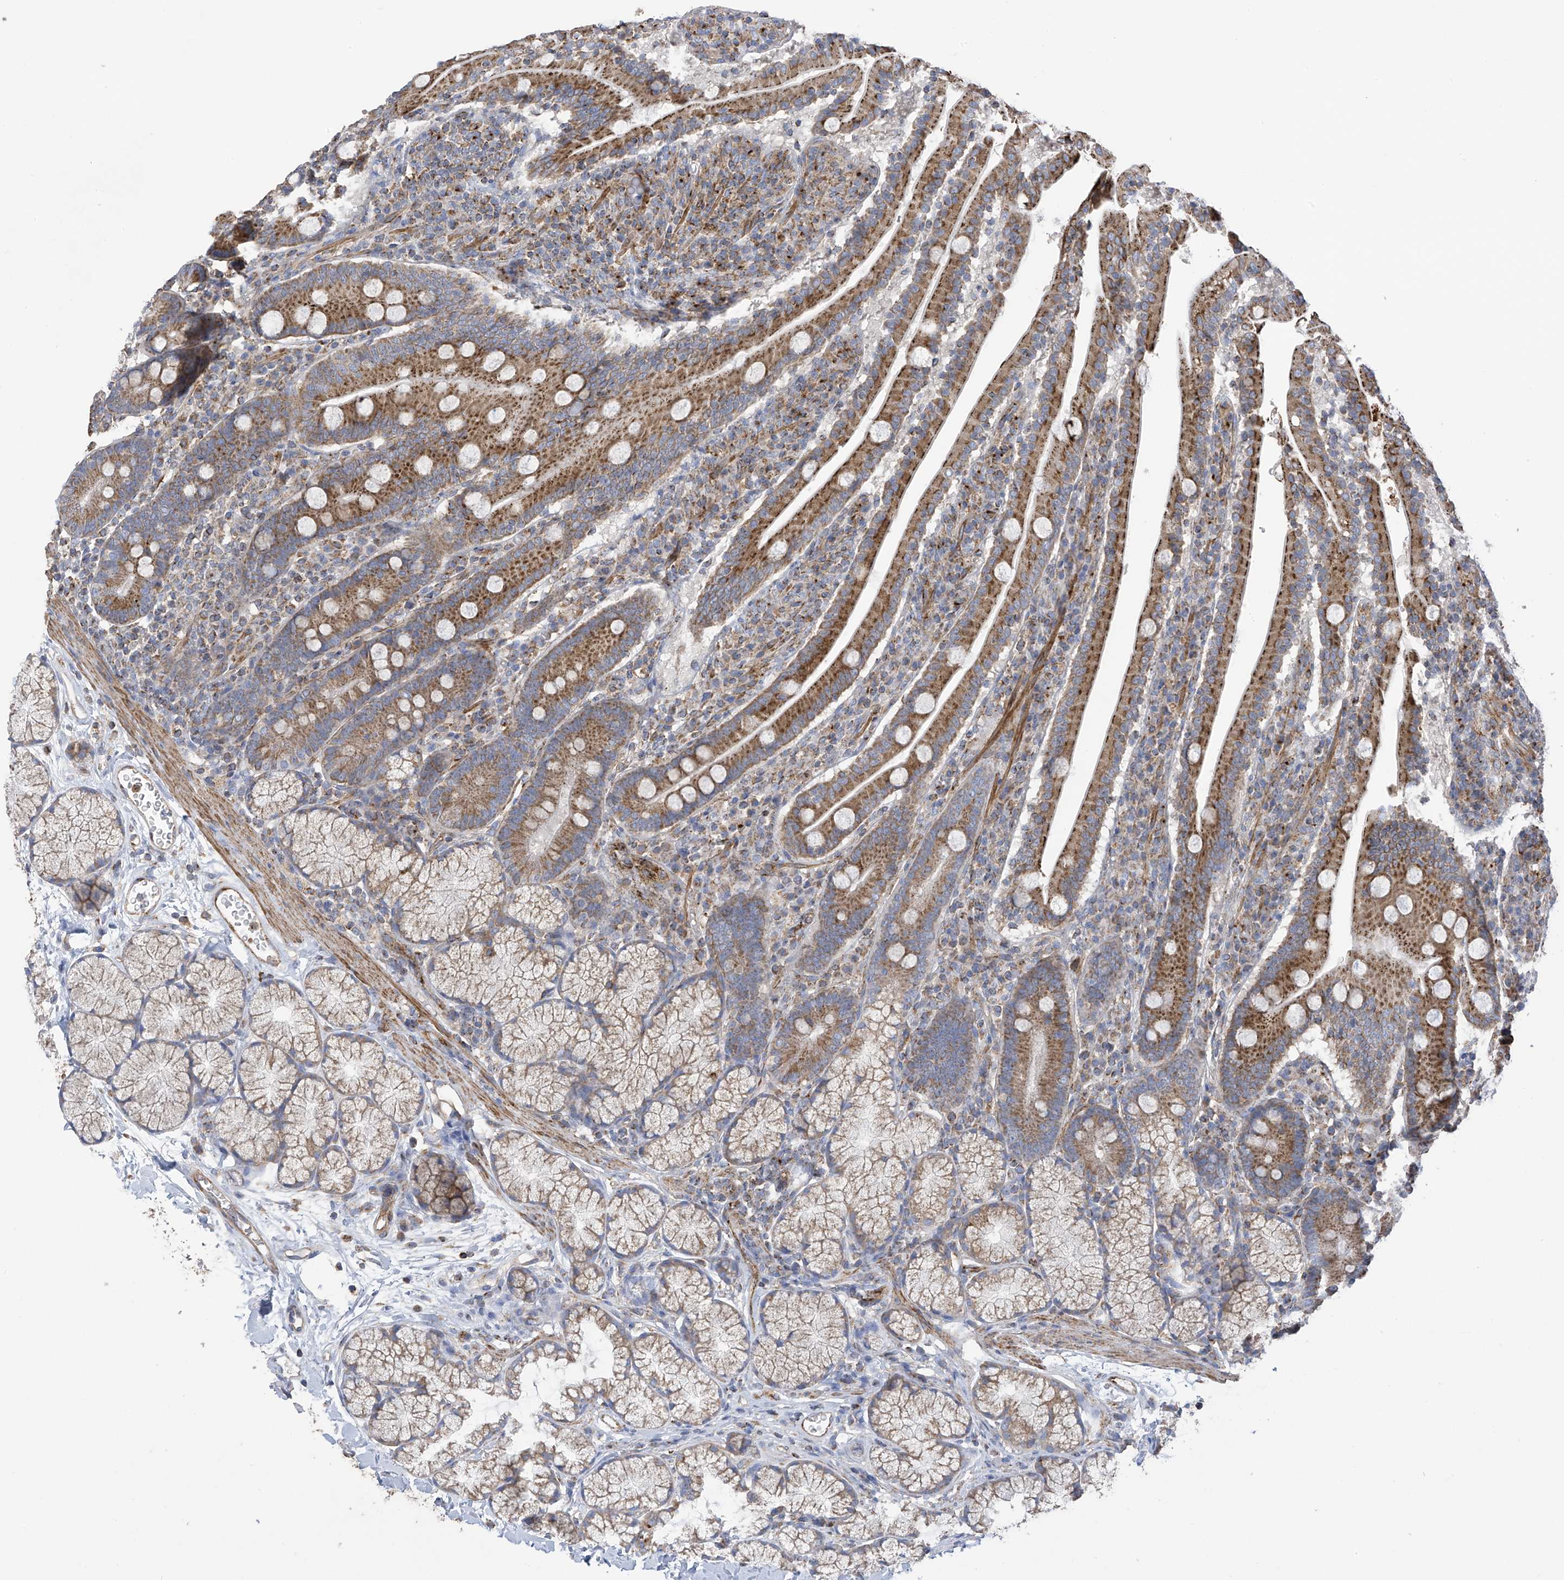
{"staining": {"intensity": "strong", "quantity": ">75%", "location": "cytoplasmic/membranous"}, "tissue": "duodenum", "cell_type": "Glandular cells", "image_type": "normal", "snomed": [{"axis": "morphology", "description": "Normal tissue, NOS"}, {"axis": "topography", "description": "Duodenum"}], "caption": "Glandular cells exhibit high levels of strong cytoplasmic/membranous staining in approximately >75% of cells in benign human duodenum.", "gene": "ITM2B", "patient": {"sex": "male", "age": 35}}